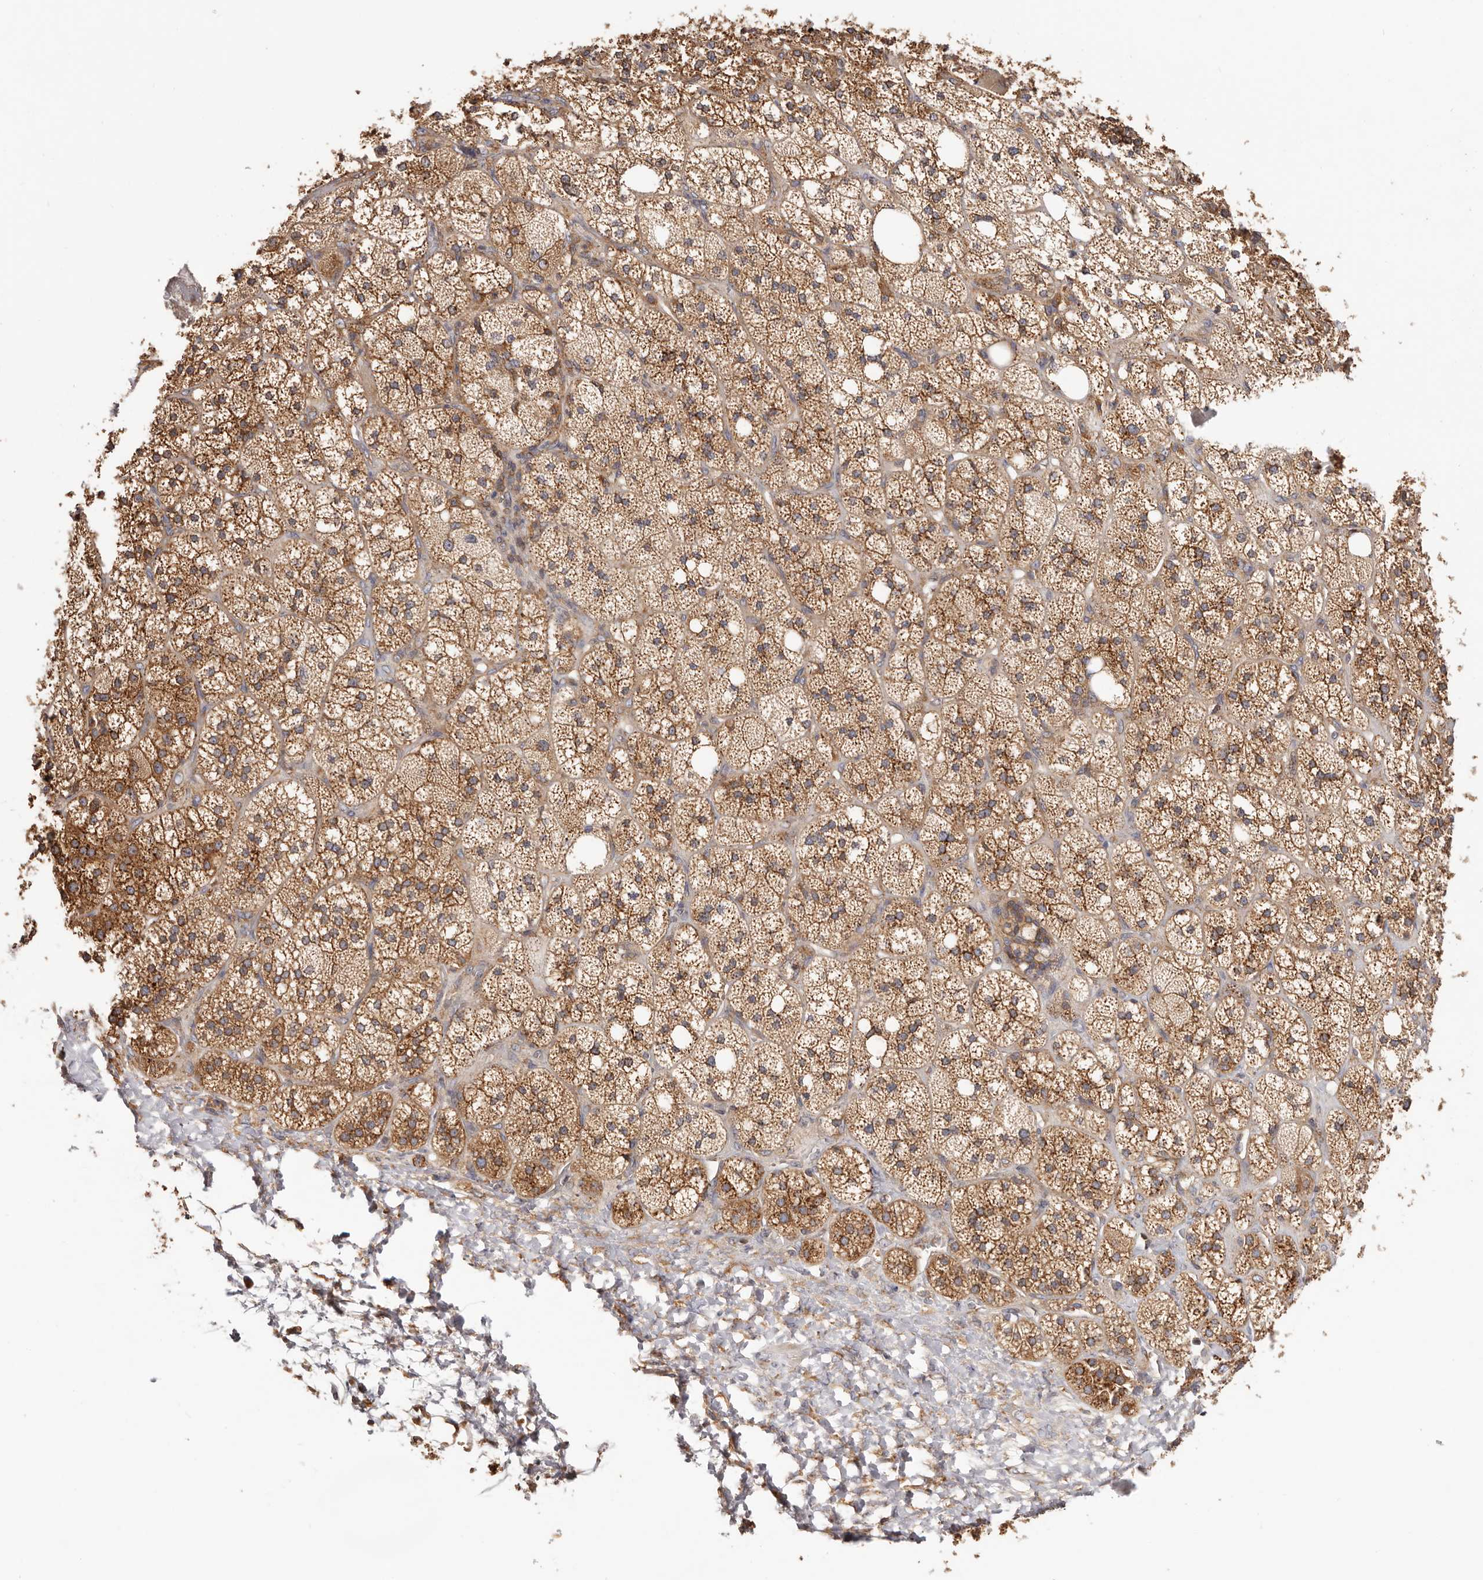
{"staining": {"intensity": "strong", "quantity": ">75%", "location": "cytoplasmic/membranous"}, "tissue": "adrenal gland", "cell_type": "Glandular cells", "image_type": "normal", "snomed": [{"axis": "morphology", "description": "Normal tissue, NOS"}, {"axis": "topography", "description": "Adrenal gland"}], "caption": "Immunohistochemistry histopathology image of normal human adrenal gland stained for a protein (brown), which displays high levels of strong cytoplasmic/membranous positivity in approximately >75% of glandular cells.", "gene": "EPRS1", "patient": {"sex": "male", "age": 61}}